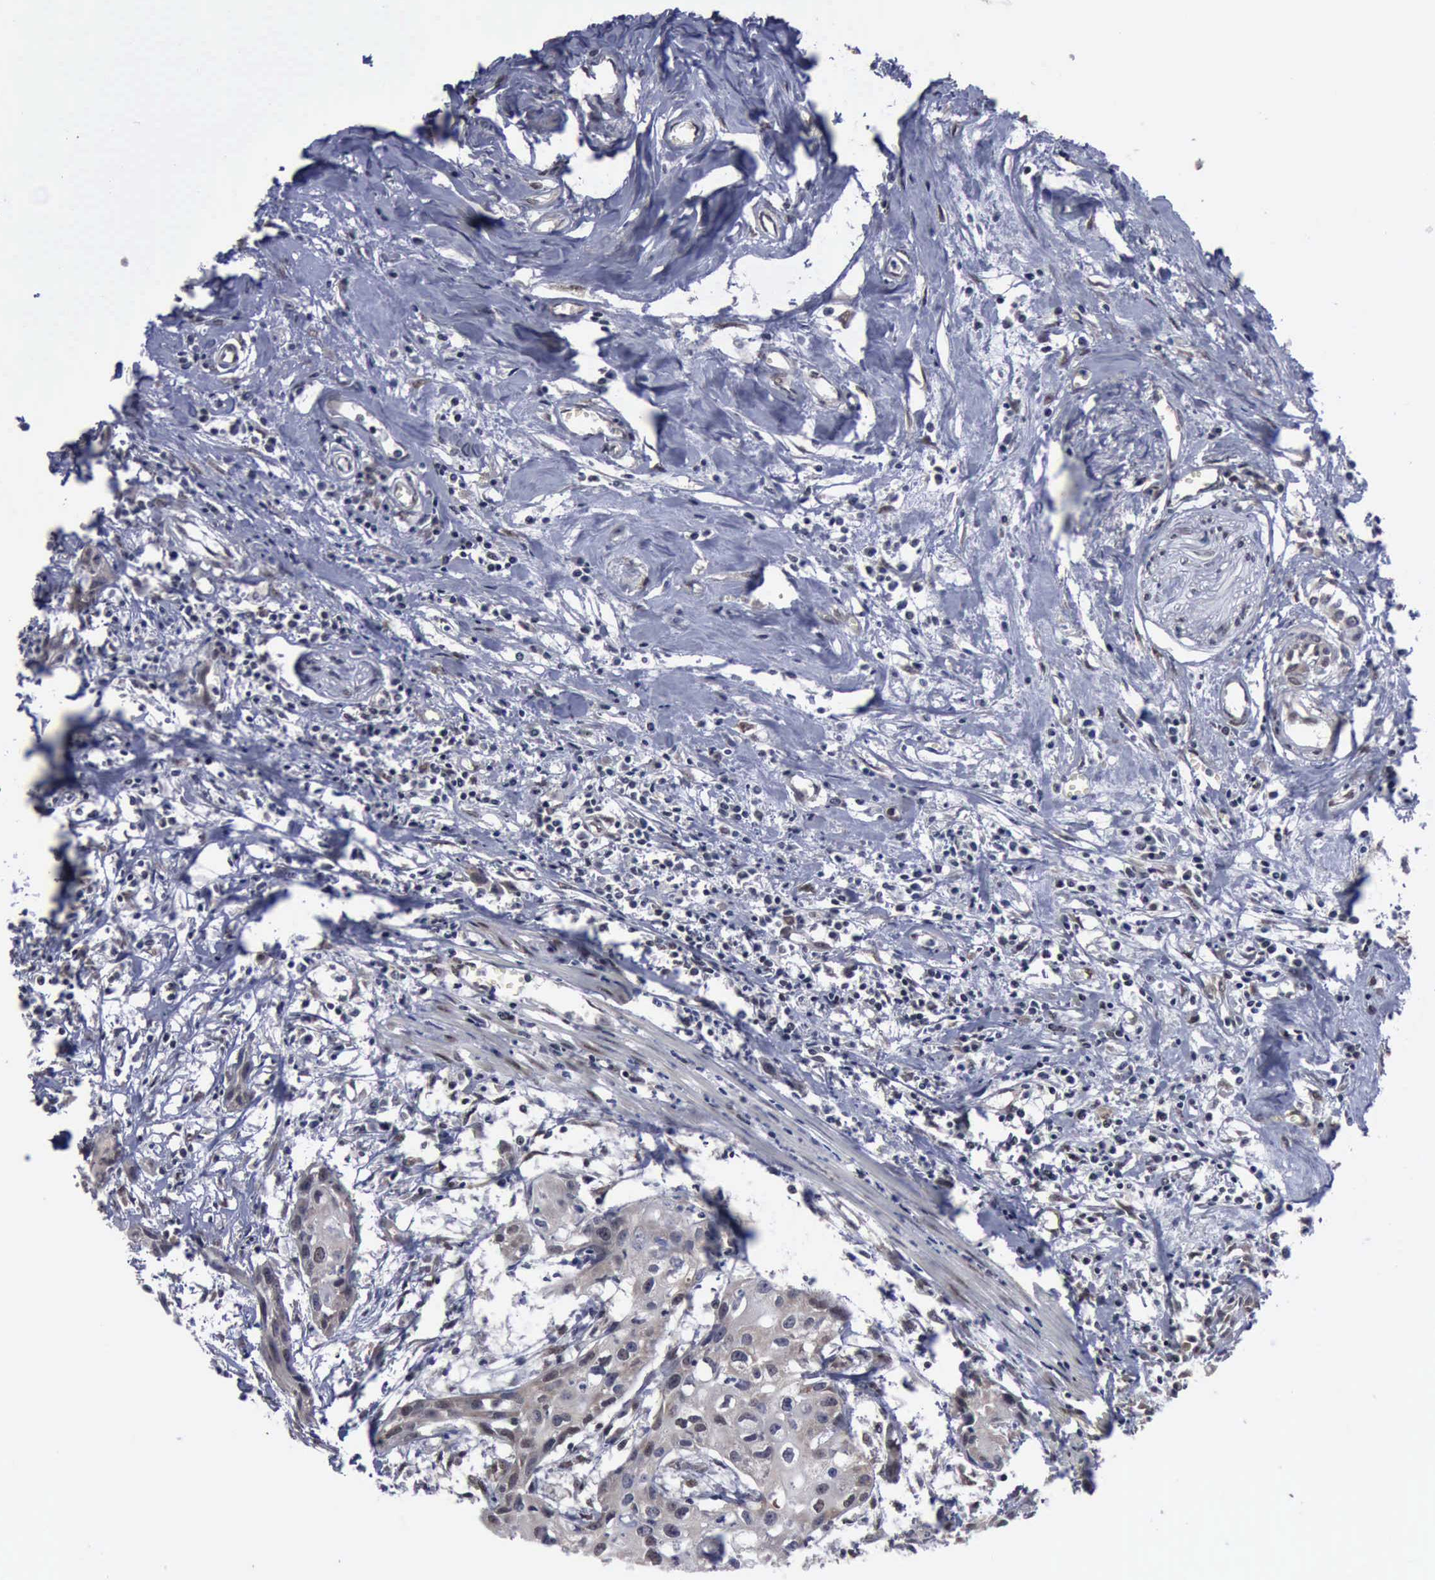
{"staining": {"intensity": "weak", "quantity": "25%-75%", "location": "nuclear"}, "tissue": "urothelial cancer", "cell_type": "Tumor cells", "image_type": "cancer", "snomed": [{"axis": "morphology", "description": "Urothelial carcinoma, High grade"}, {"axis": "topography", "description": "Urinary bladder"}], "caption": "DAB (3,3'-diaminobenzidine) immunohistochemical staining of human urothelial carcinoma (high-grade) displays weak nuclear protein expression in approximately 25%-75% of tumor cells.", "gene": "RTCB", "patient": {"sex": "male", "age": 54}}